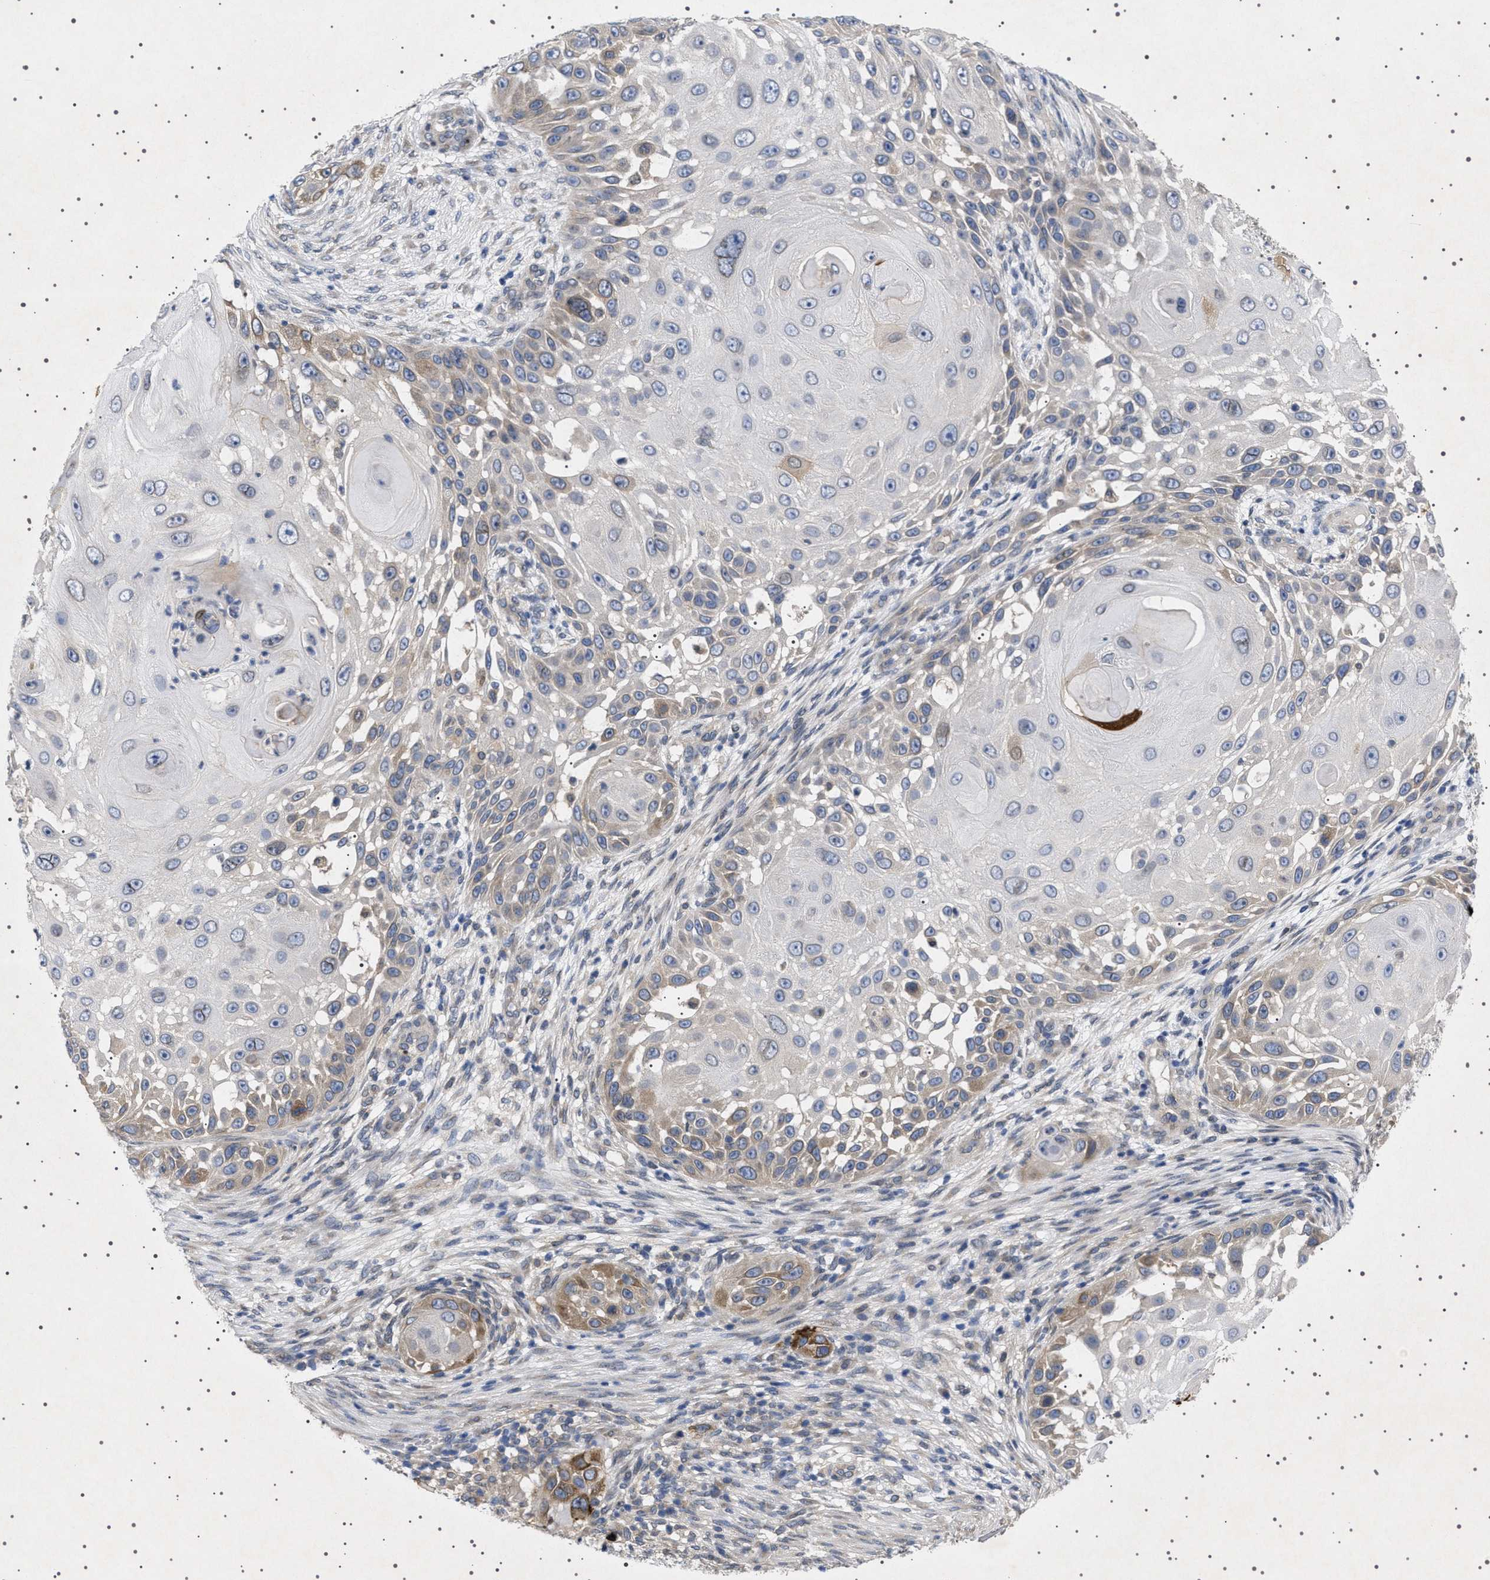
{"staining": {"intensity": "moderate", "quantity": "<25%", "location": "cytoplasmic/membranous"}, "tissue": "skin cancer", "cell_type": "Tumor cells", "image_type": "cancer", "snomed": [{"axis": "morphology", "description": "Squamous cell carcinoma, NOS"}, {"axis": "topography", "description": "Skin"}], "caption": "Immunohistochemistry (DAB (3,3'-diaminobenzidine)) staining of skin squamous cell carcinoma demonstrates moderate cytoplasmic/membranous protein expression in about <25% of tumor cells. (IHC, brightfield microscopy, high magnification).", "gene": "NUP93", "patient": {"sex": "female", "age": 44}}